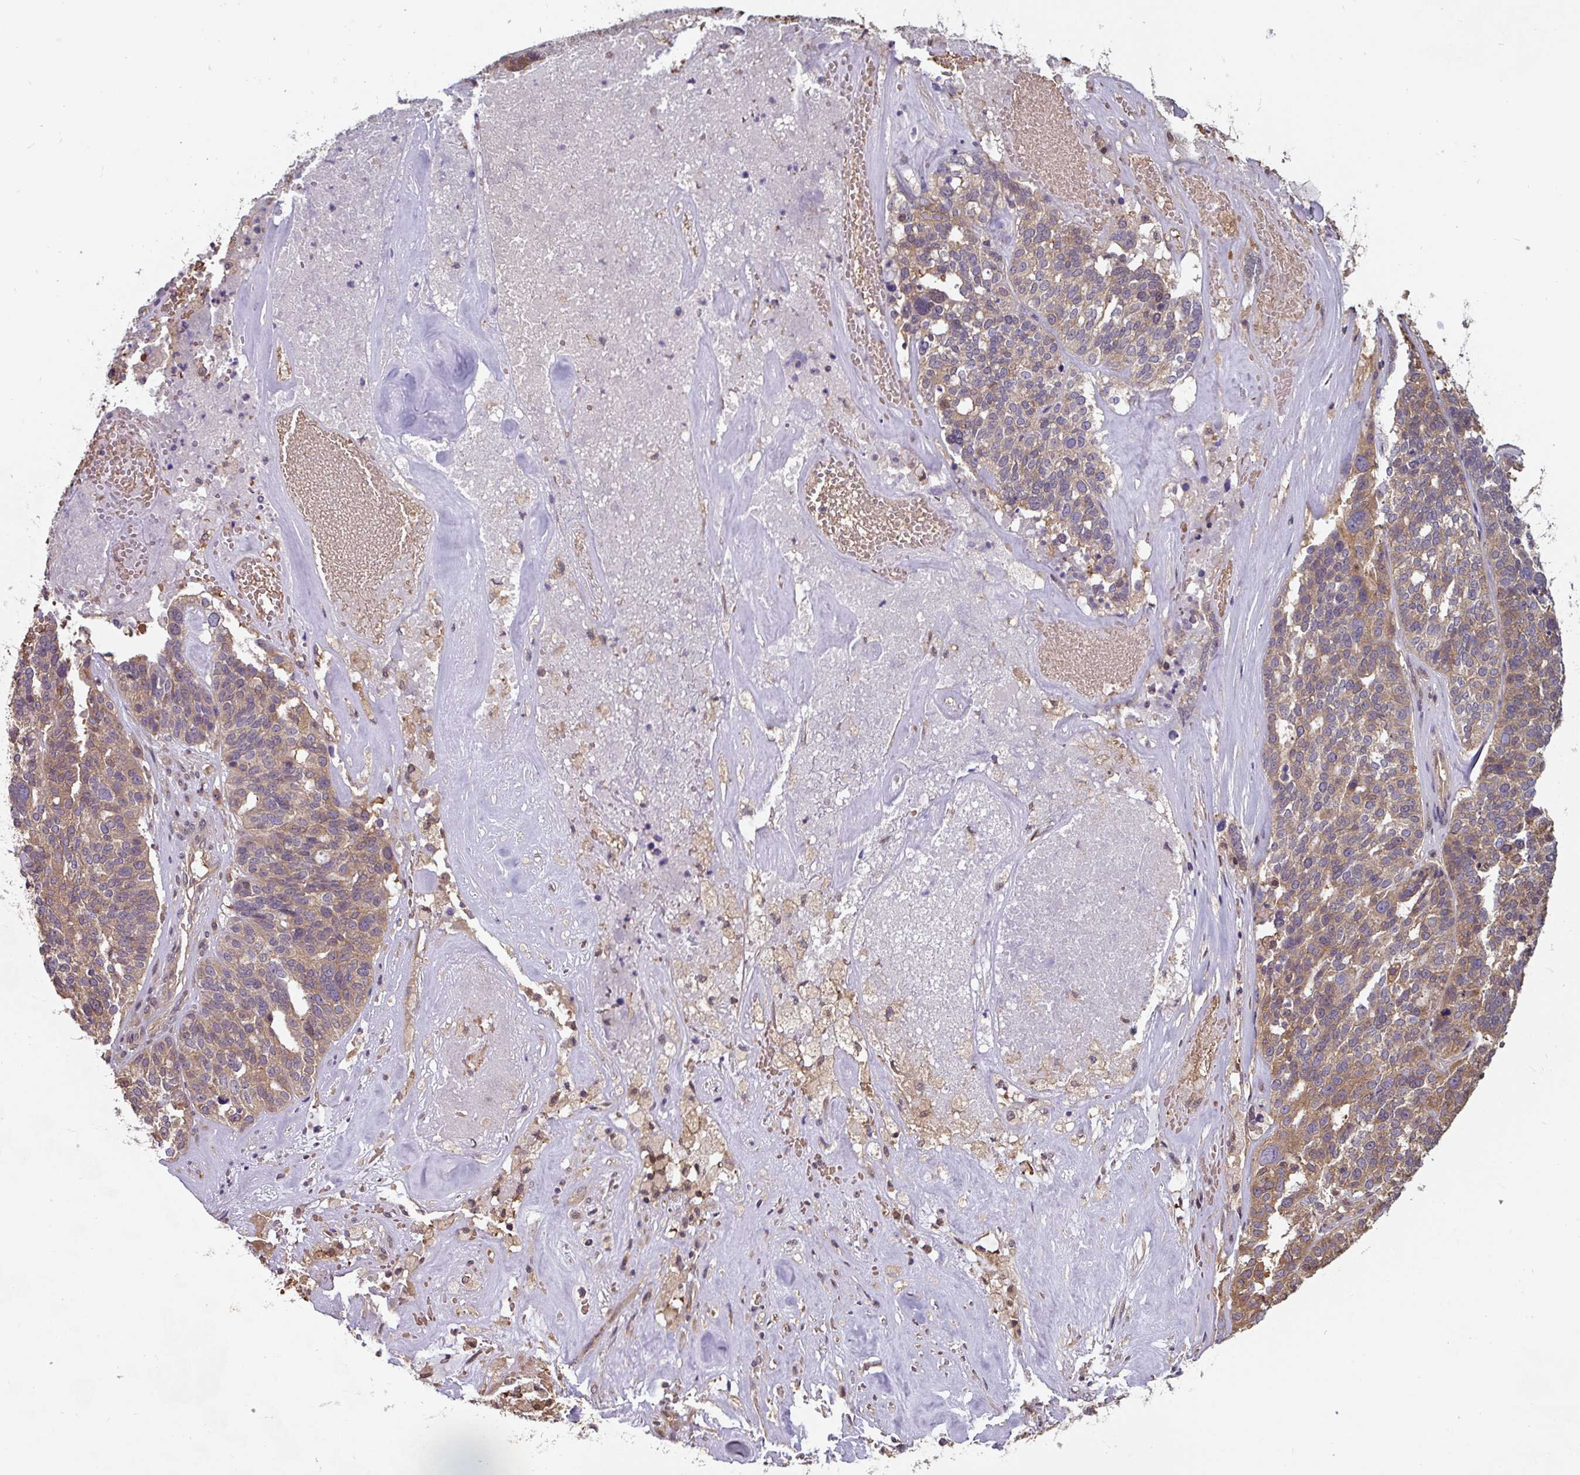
{"staining": {"intensity": "moderate", "quantity": "25%-75%", "location": "cytoplasmic/membranous"}, "tissue": "ovarian cancer", "cell_type": "Tumor cells", "image_type": "cancer", "snomed": [{"axis": "morphology", "description": "Cystadenocarcinoma, serous, NOS"}, {"axis": "topography", "description": "Ovary"}], "caption": "This micrograph reveals ovarian cancer (serous cystadenocarcinoma) stained with immunohistochemistry to label a protein in brown. The cytoplasmic/membranous of tumor cells show moderate positivity for the protein. Nuclei are counter-stained blue.", "gene": "ST13", "patient": {"sex": "female", "age": 59}}